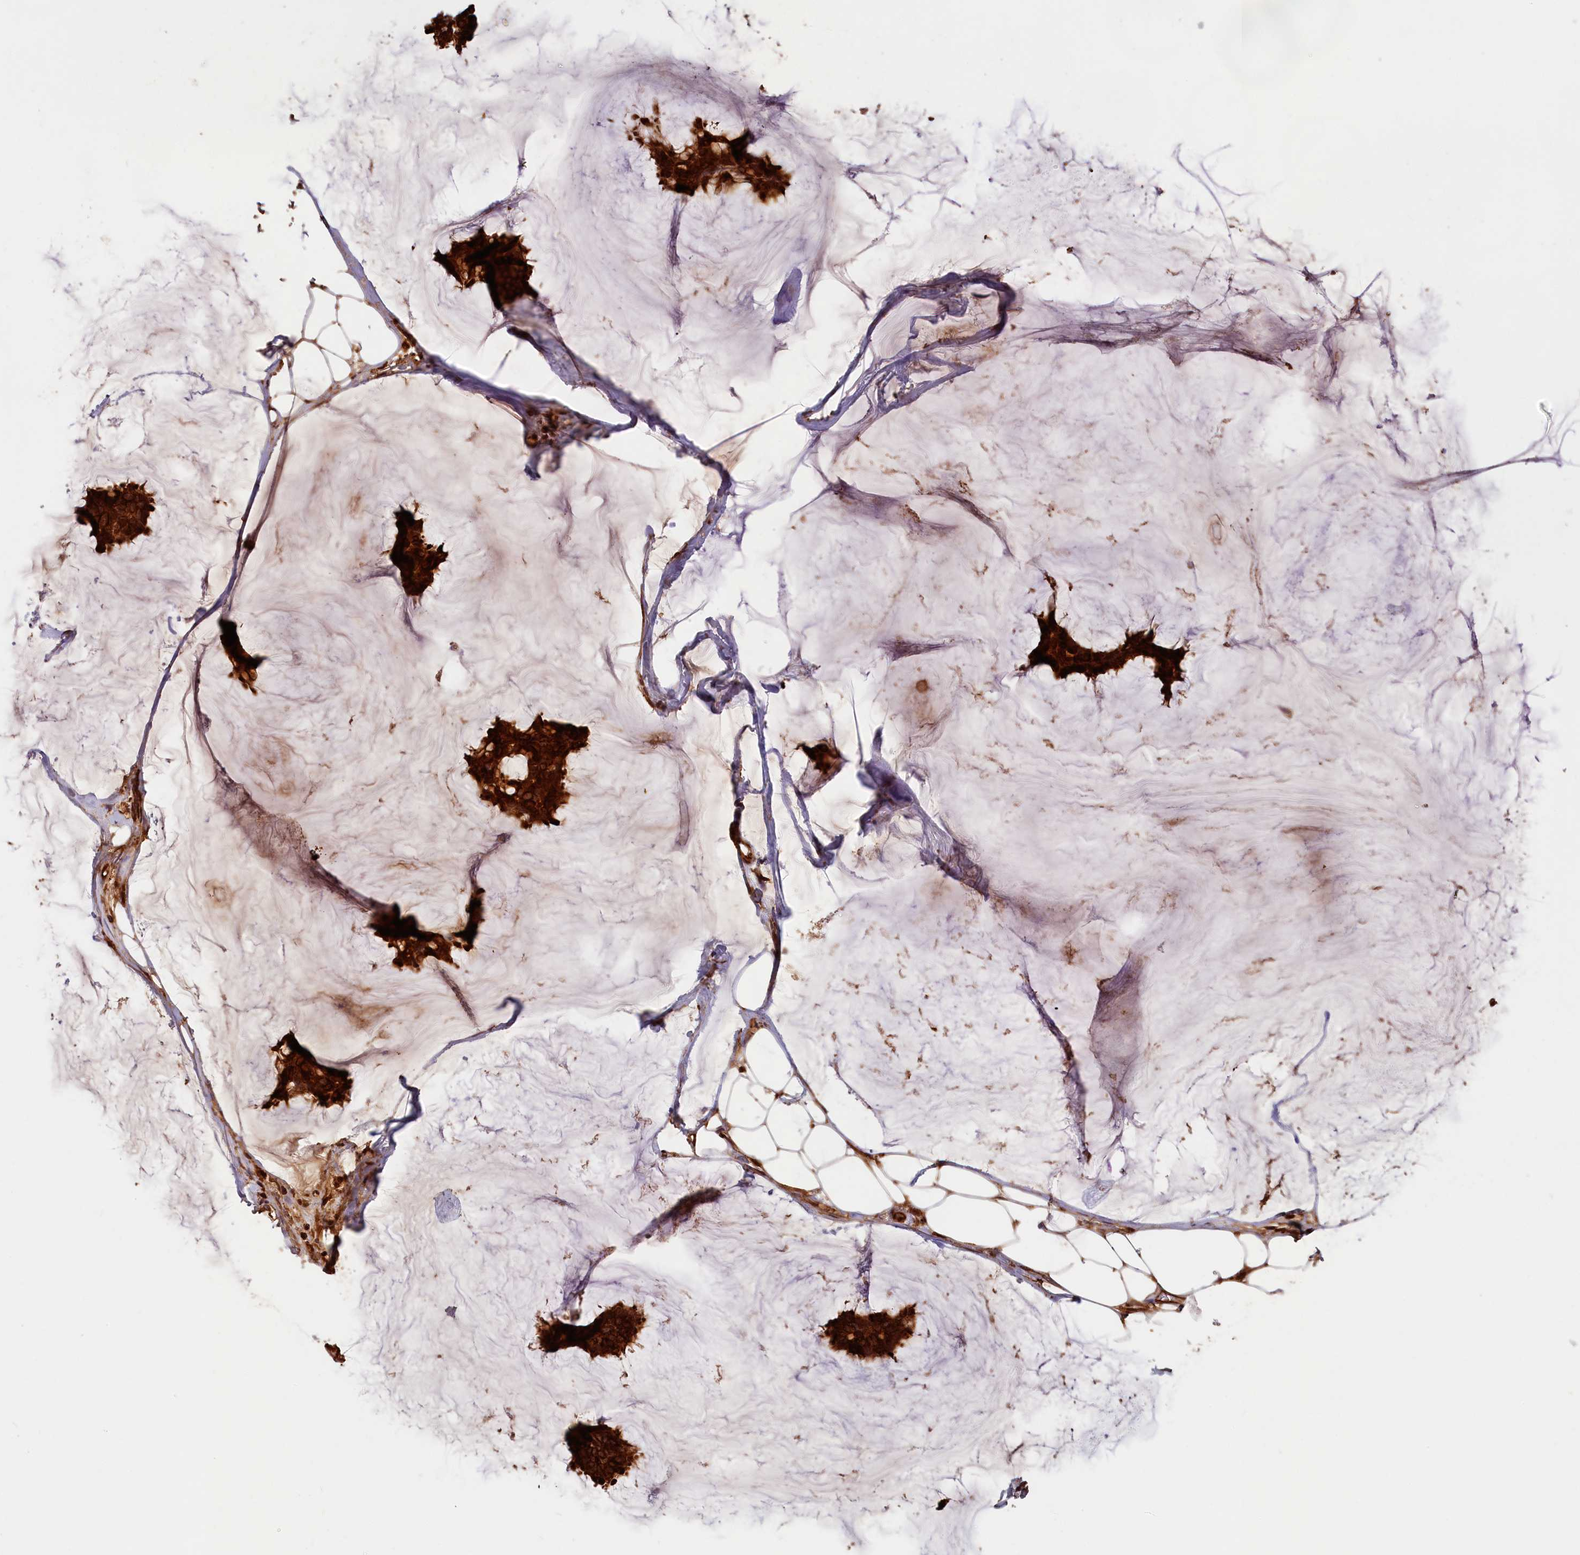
{"staining": {"intensity": "strong", "quantity": ">75%", "location": "cytoplasmic/membranous"}, "tissue": "breast cancer", "cell_type": "Tumor cells", "image_type": "cancer", "snomed": [{"axis": "morphology", "description": "Duct carcinoma"}, {"axis": "topography", "description": "Breast"}], "caption": "An image showing strong cytoplasmic/membranous expression in about >75% of tumor cells in intraductal carcinoma (breast), as visualized by brown immunohistochemical staining.", "gene": "HMOX2", "patient": {"sex": "female", "age": 93}}